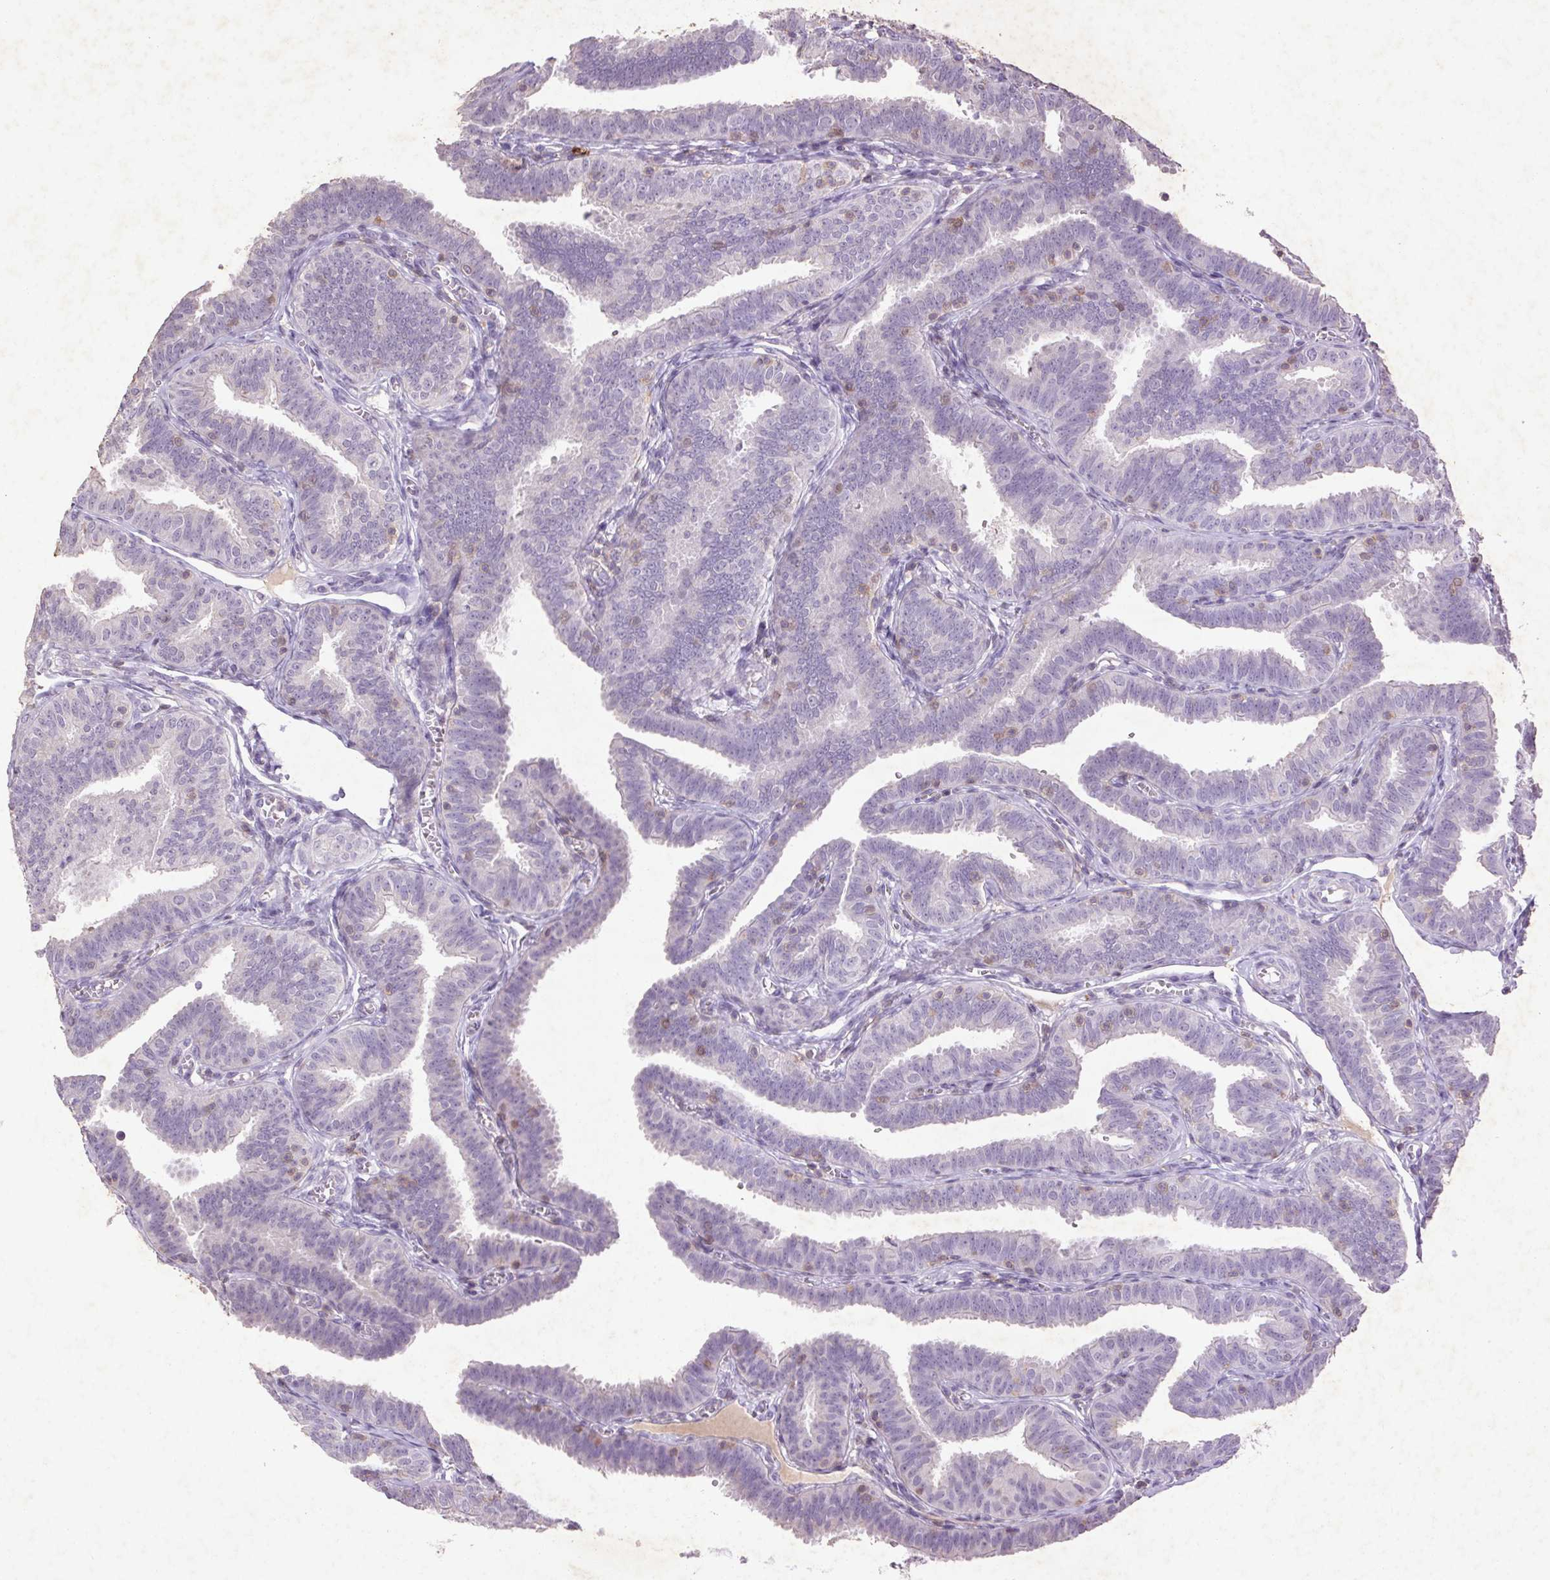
{"staining": {"intensity": "negative", "quantity": "none", "location": "none"}, "tissue": "fallopian tube", "cell_type": "Glandular cells", "image_type": "normal", "snomed": [{"axis": "morphology", "description": "Normal tissue, NOS"}, {"axis": "topography", "description": "Fallopian tube"}], "caption": "The image exhibits no staining of glandular cells in unremarkable fallopian tube.", "gene": "FNDC7", "patient": {"sex": "female", "age": 25}}